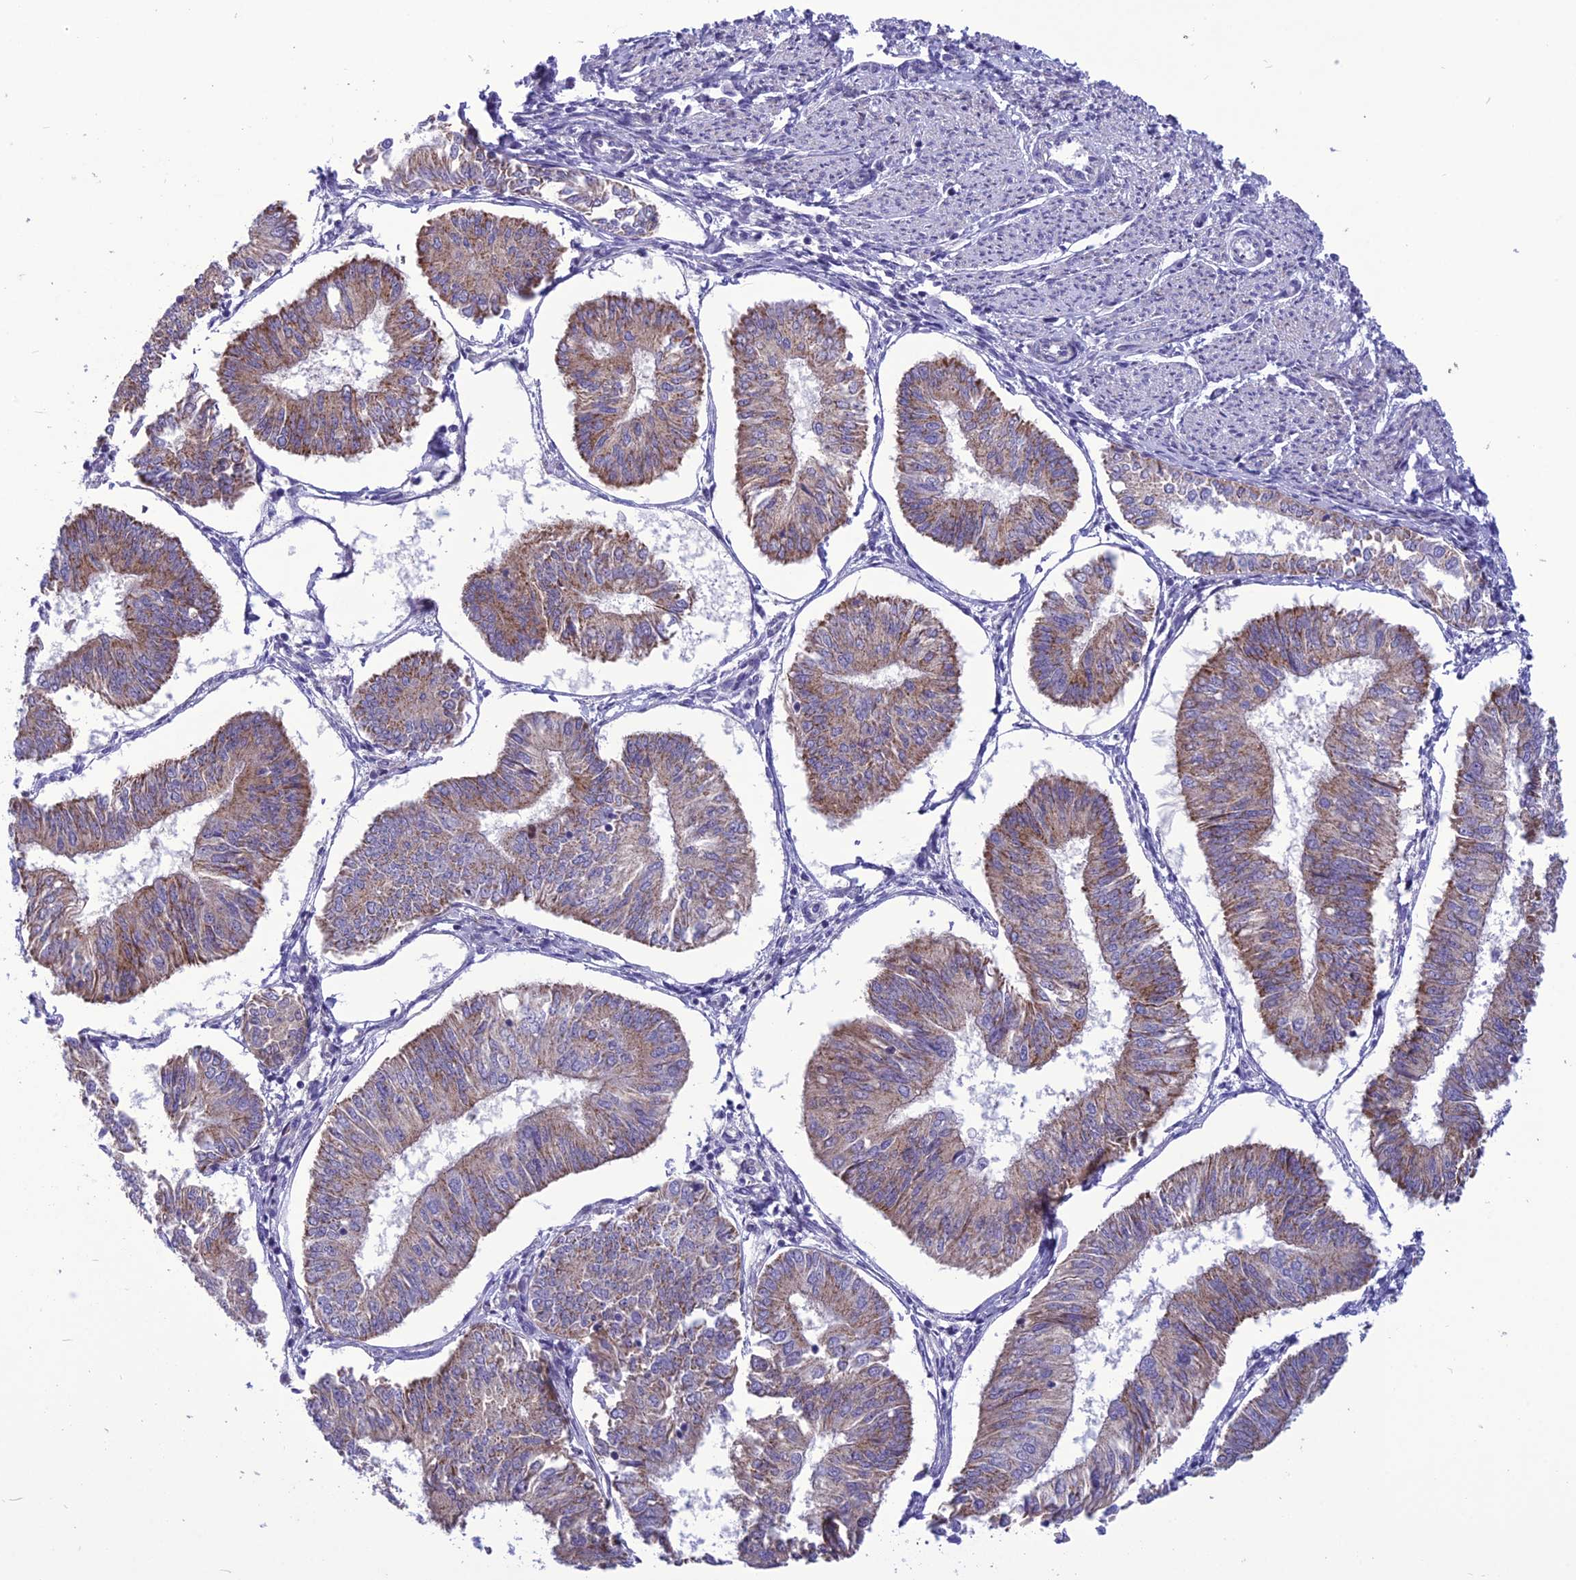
{"staining": {"intensity": "moderate", "quantity": "25%-75%", "location": "cytoplasmic/membranous"}, "tissue": "endometrial cancer", "cell_type": "Tumor cells", "image_type": "cancer", "snomed": [{"axis": "morphology", "description": "Adenocarcinoma, NOS"}, {"axis": "topography", "description": "Endometrium"}], "caption": "IHC photomicrograph of neoplastic tissue: human endometrial adenocarcinoma stained using immunohistochemistry demonstrates medium levels of moderate protein expression localized specifically in the cytoplasmic/membranous of tumor cells, appearing as a cytoplasmic/membranous brown color.", "gene": "PSMF1", "patient": {"sex": "female", "age": 58}}